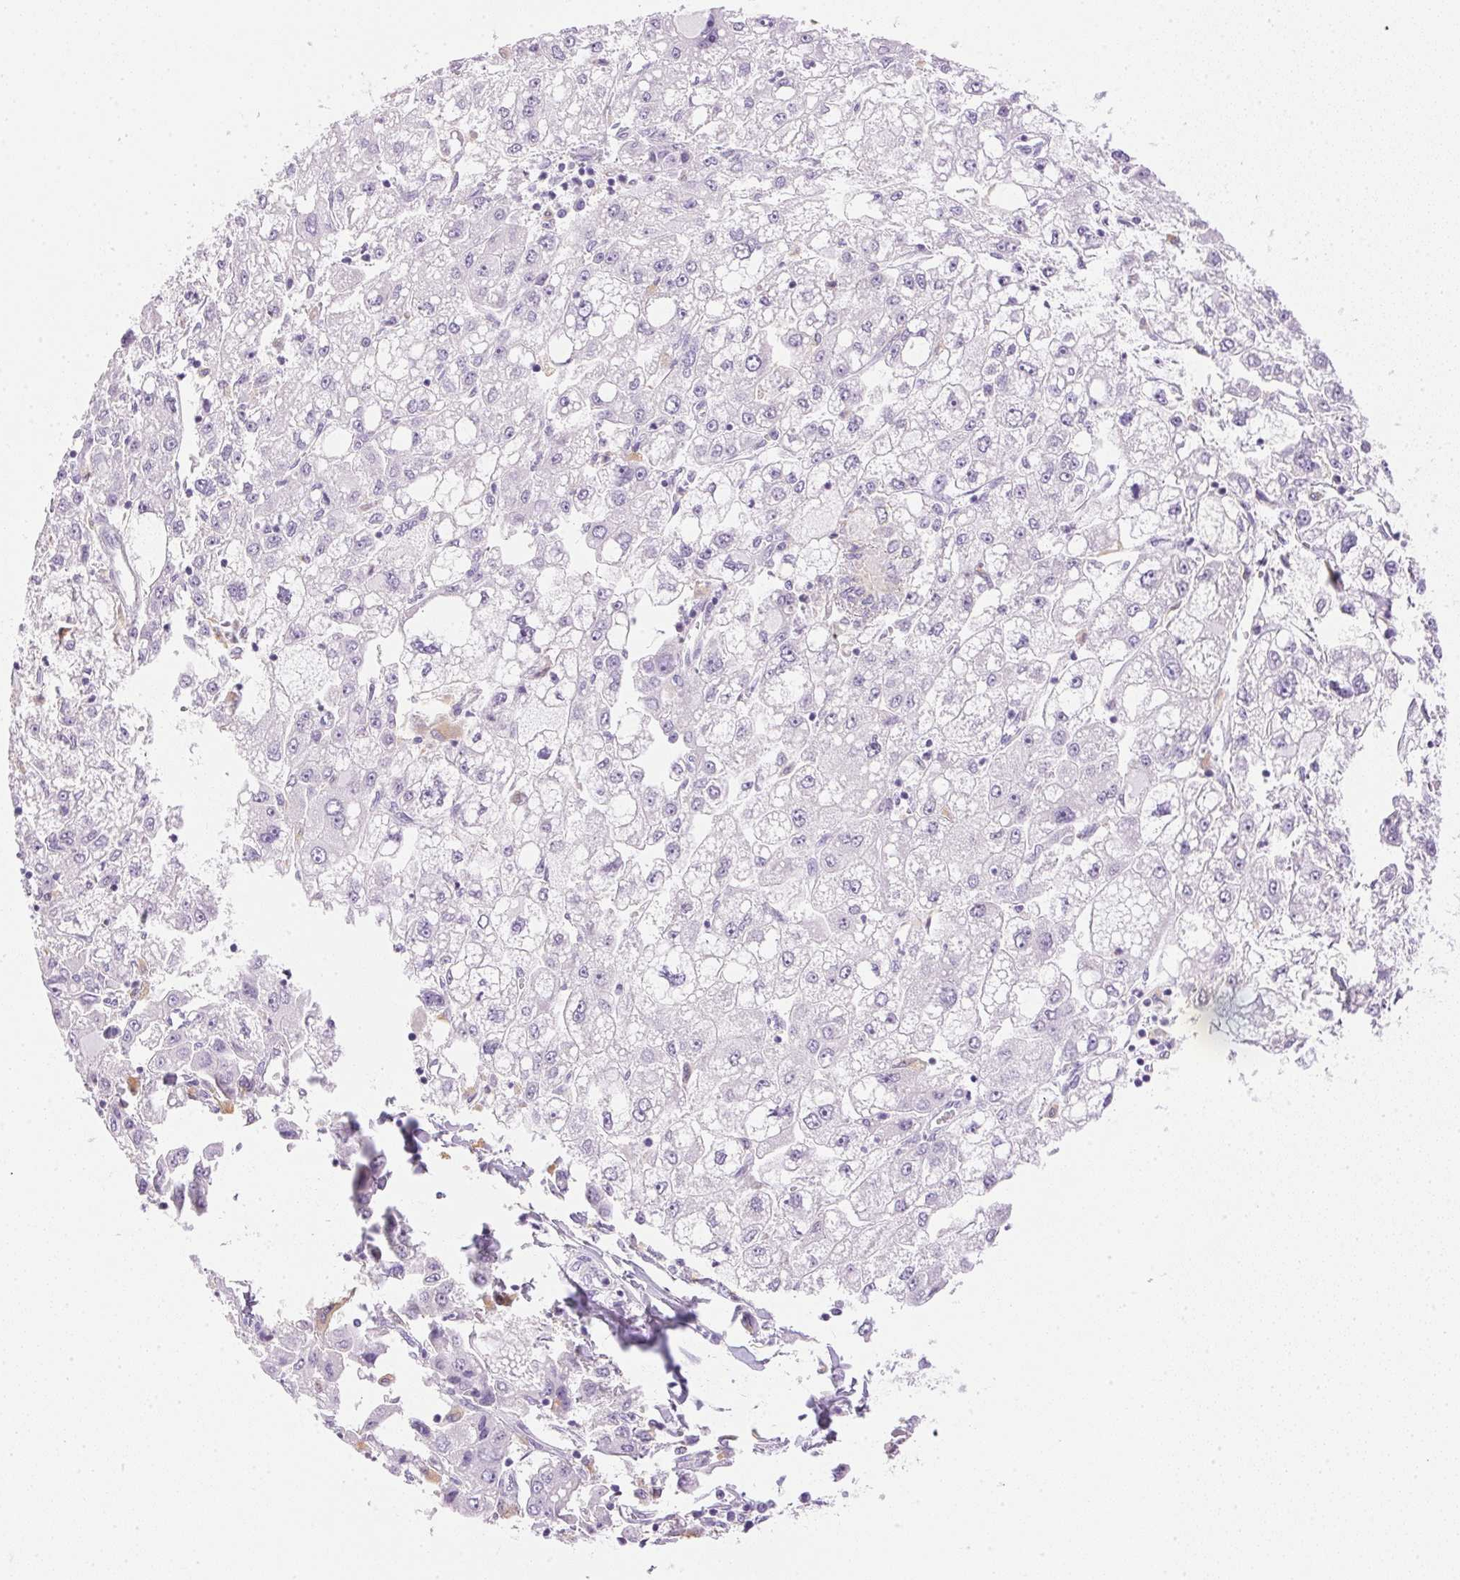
{"staining": {"intensity": "negative", "quantity": "none", "location": "none"}, "tissue": "liver cancer", "cell_type": "Tumor cells", "image_type": "cancer", "snomed": [{"axis": "morphology", "description": "Carcinoma, Hepatocellular, NOS"}, {"axis": "topography", "description": "Liver"}], "caption": "This is an immunohistochemistry histopathology image of human liver cancer. There is no staining in tumor cells.", "gene": "ATP6V1G3", "patient": {"sex": "male", "age": 40}}